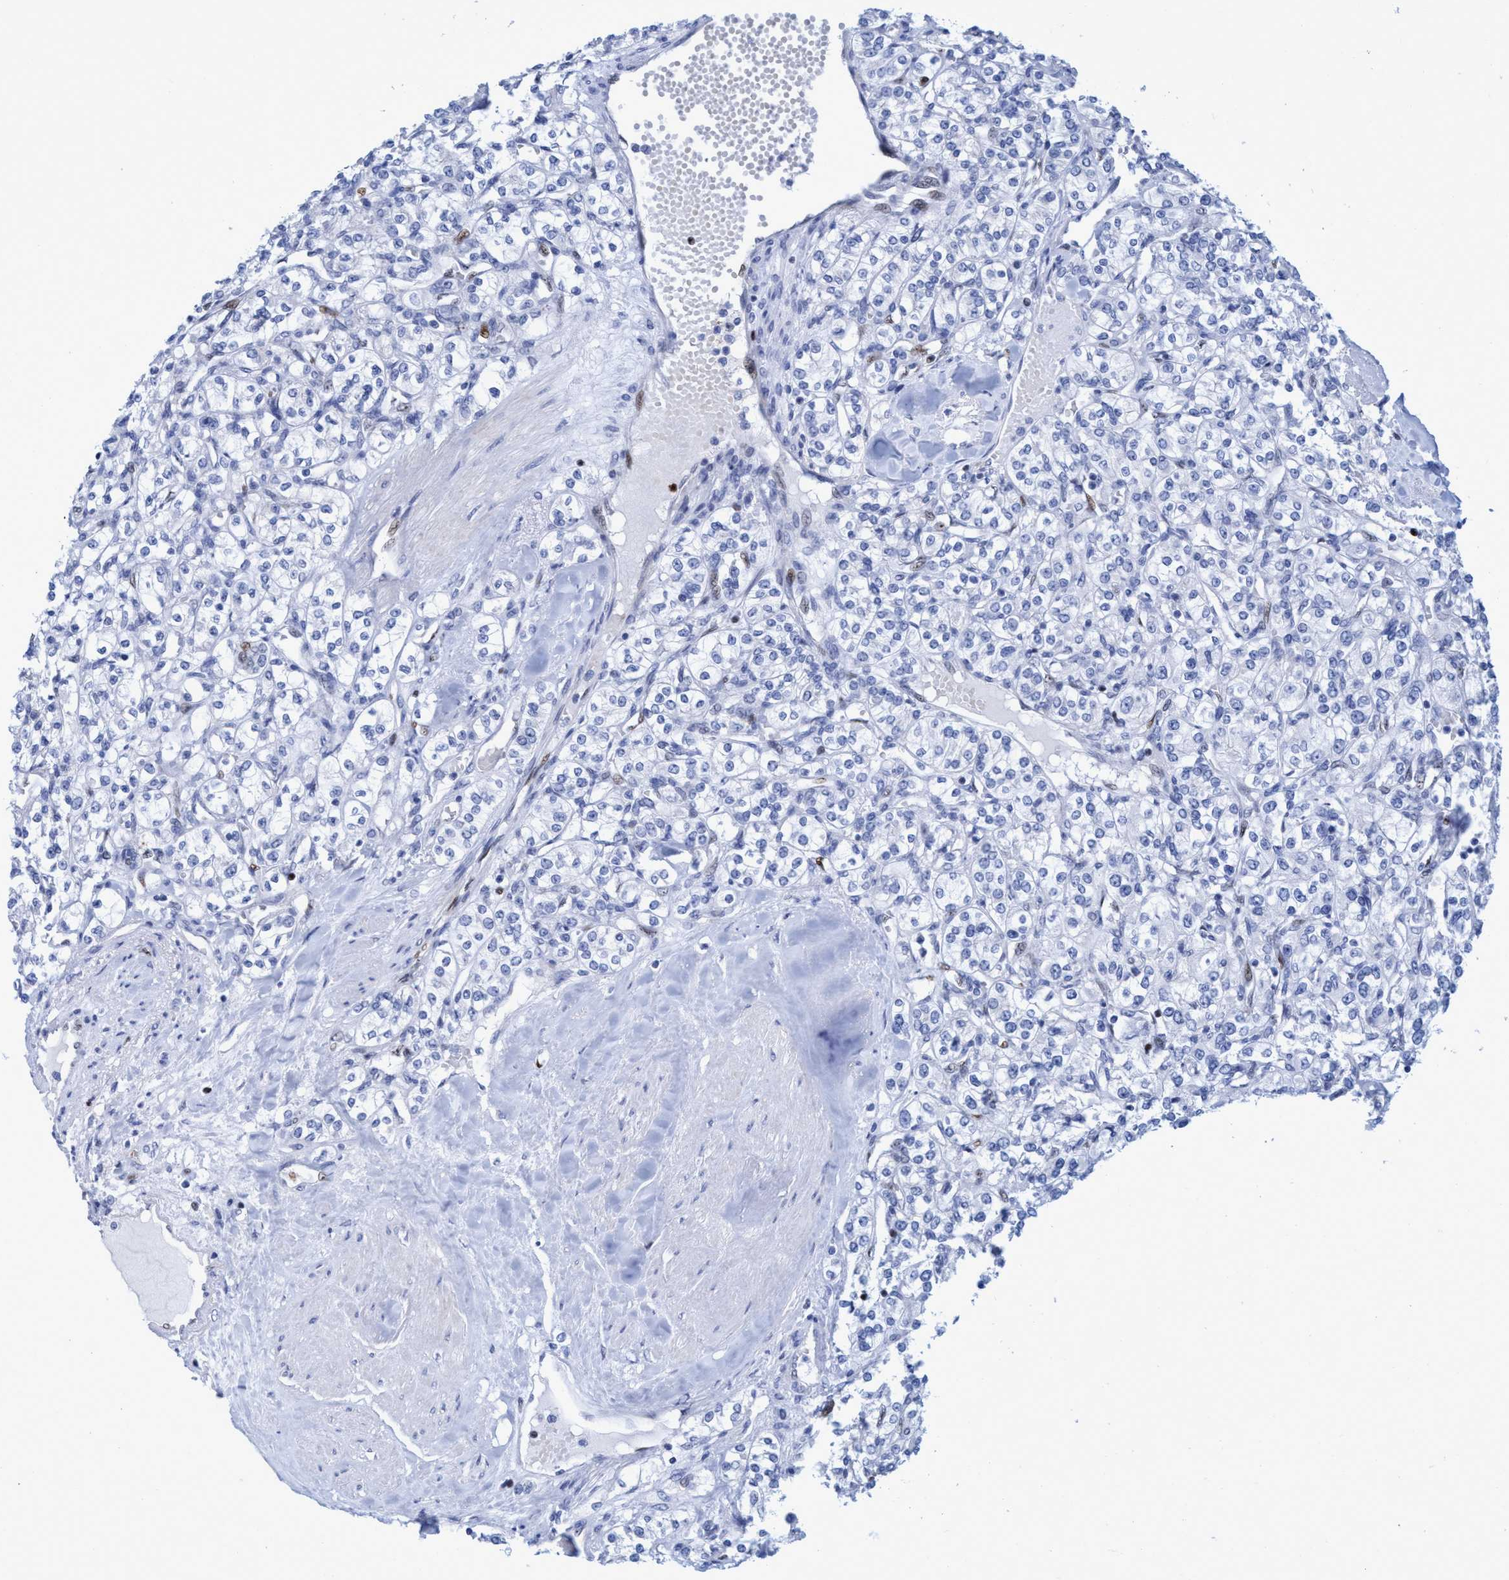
{"staining": {"intensity": "negative", "quantity": "none", "location": "none"}, "tissue": "renal cancer", "cell_type": "Tumor cells", "image_type": "cancer", "snomed": [{"axis": "morphology", "description": "Adenocarcinoma, NOS"}, {"axis": "topography", "description": "Kidney"}], "caption": "Image shows no protein expression in tumor cells of renal cancer tissue.", "gene": "R3HCC1", "patient": {"sex": "male", "age": 77}}